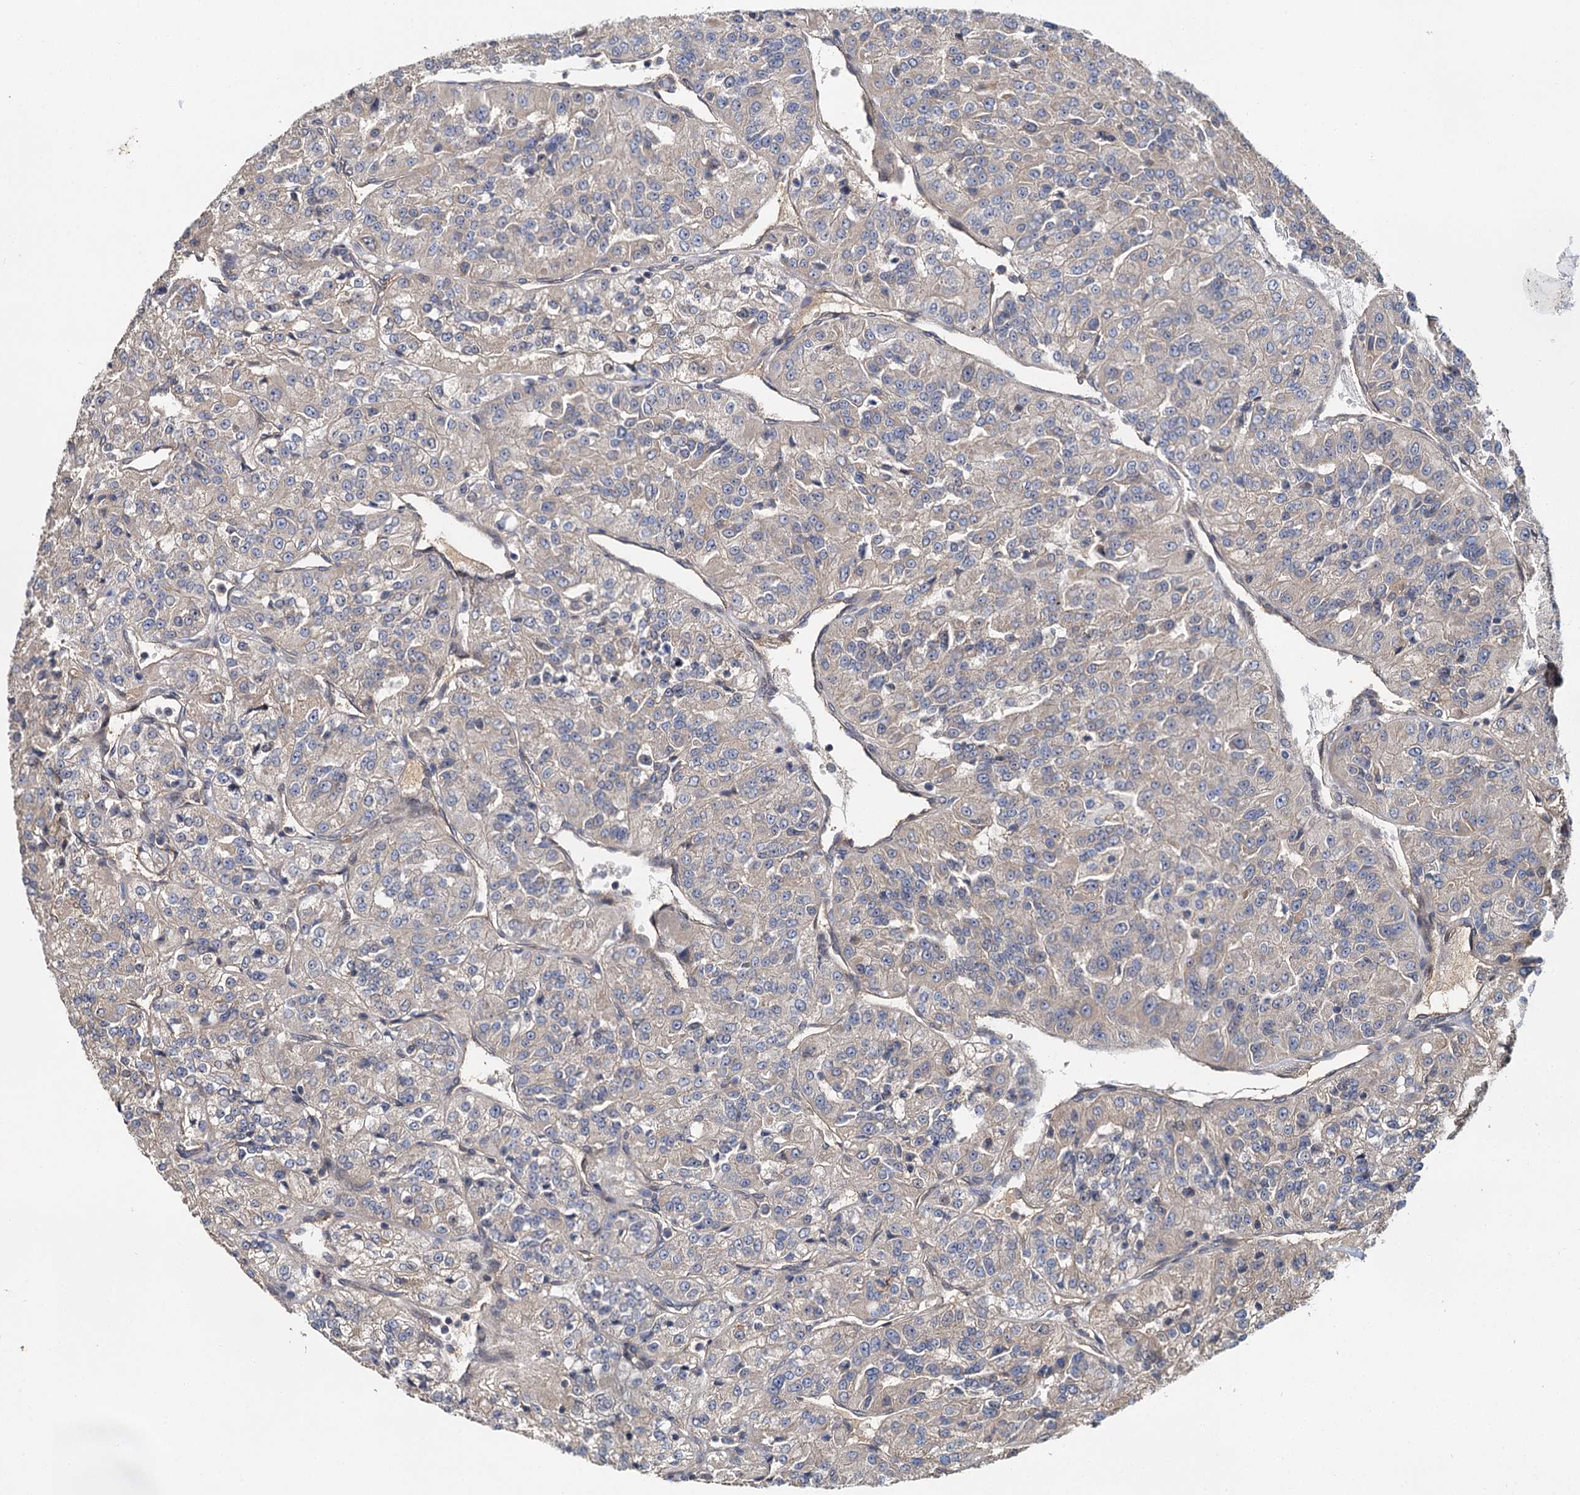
{"staining": {"intensity": "weak", "quantity": "<25%", "location": "cytoplasmic/membranous"}, "tissue": "renal cancer", "cell_type": "Tumor cells", "image_type": "cancer", "snomed": [{"axis": "morphology", "description": "Adenocarcinoma, NOS"}, {"axis": "topography", "description": "Kidney"}], "caption": "An immunohistochemistry histopathology image of renal cancer (adenocarcinoma) is shown. There is no staining in tumor cells of renal cancer (adenocarcinoma).", "gene": "ZNF324", "patient": {"sex": "female", "age": 63}}